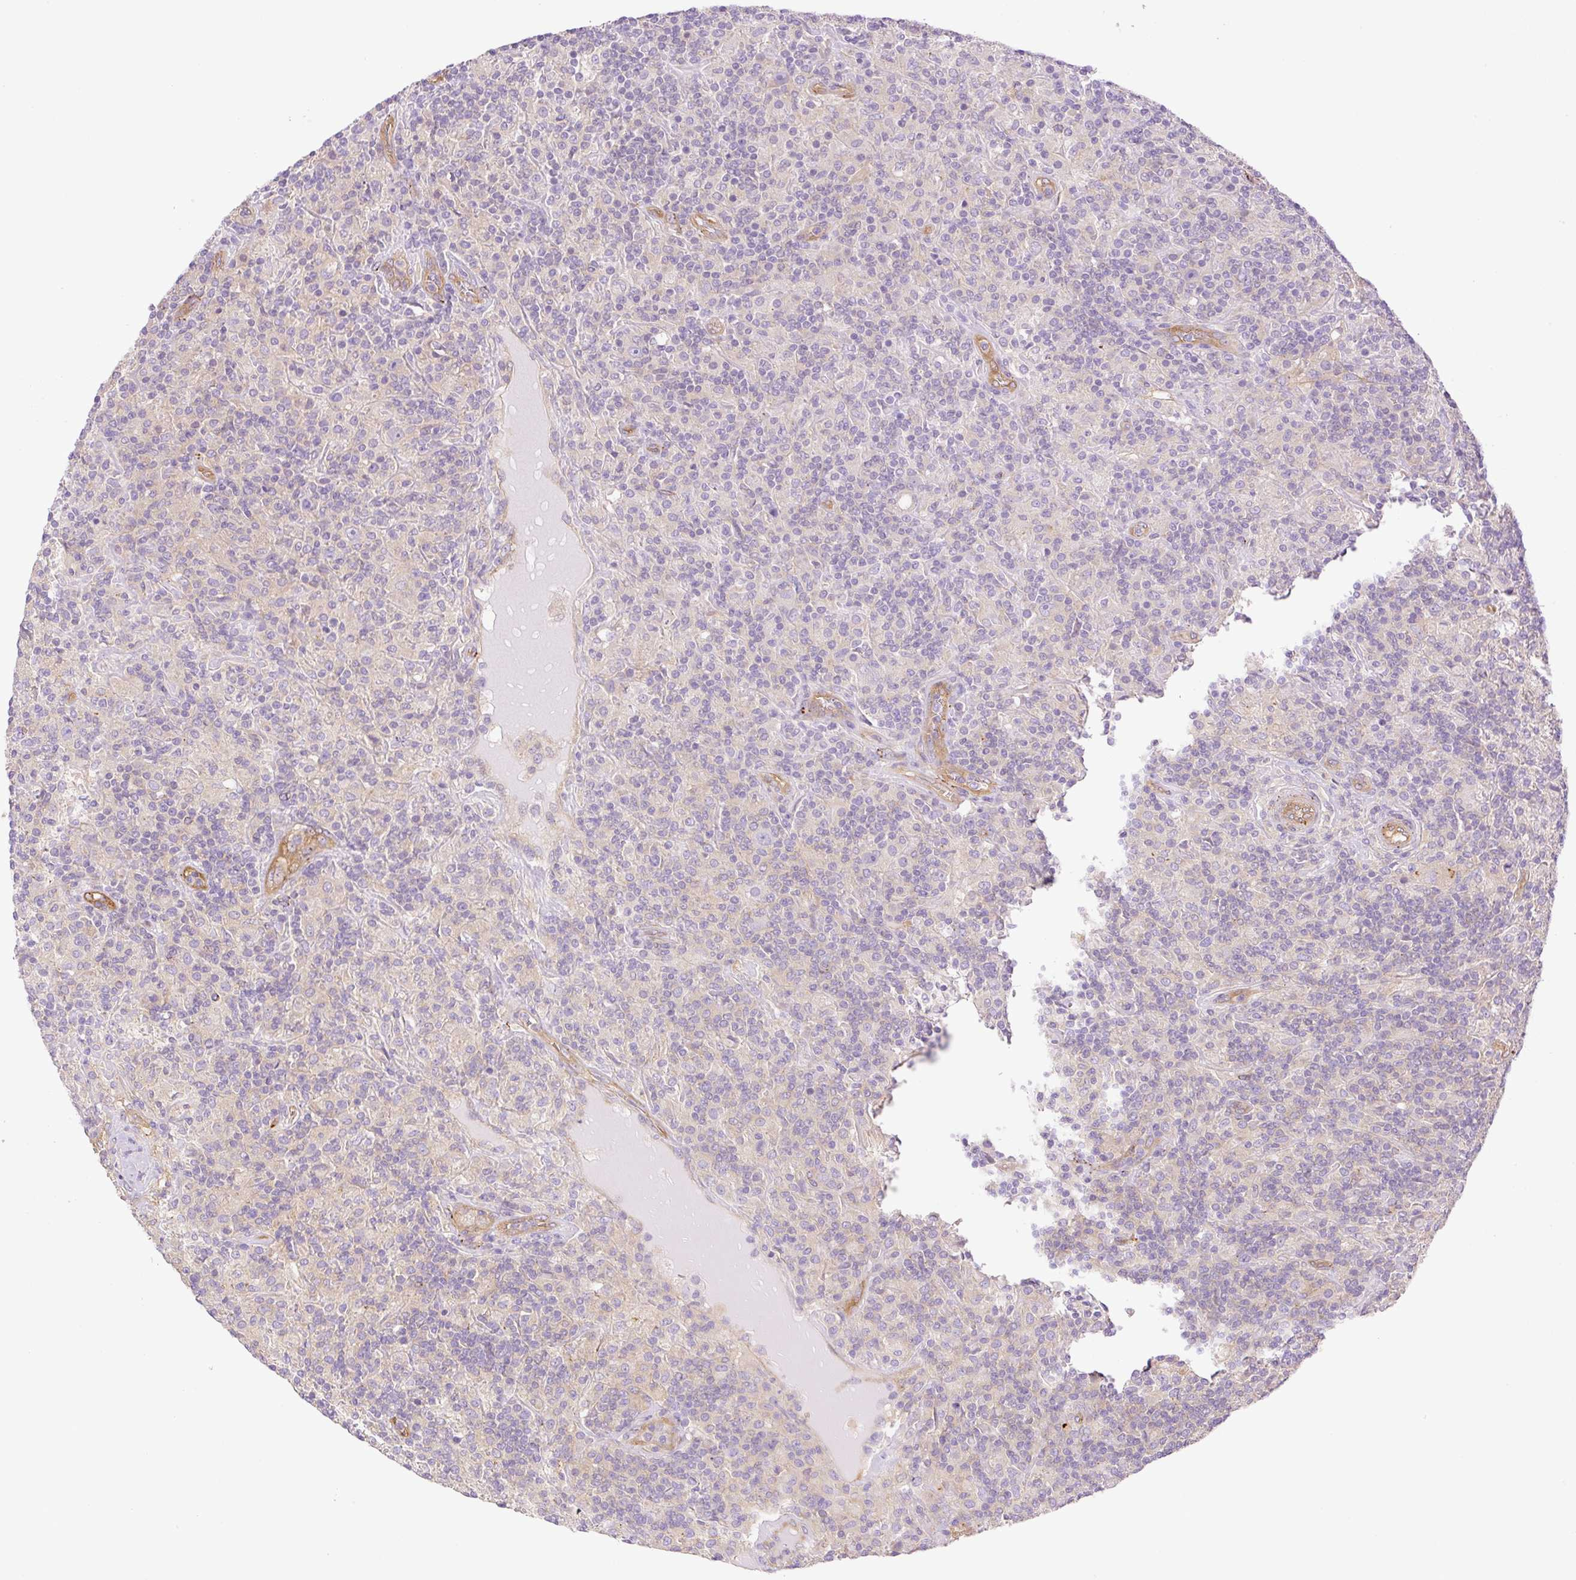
{"staining": {"intensity": "negative", "quantity": "none", "location": "none"}, "tissue": "lymphoma", "cell_type": "Tumor cells", "image_type": "cancer", "snomed": [{"axis": "morphology", "description": "Hodgkin's disease, NOS"}, {"axis": "topography", "description": "Lymph node"}], "caption": "Immunohistochemical staining of human lymphoma shows no significant expression in tumor cells.", "gene": "EHD3", "patient": {"sex": "male", "age": 70}}